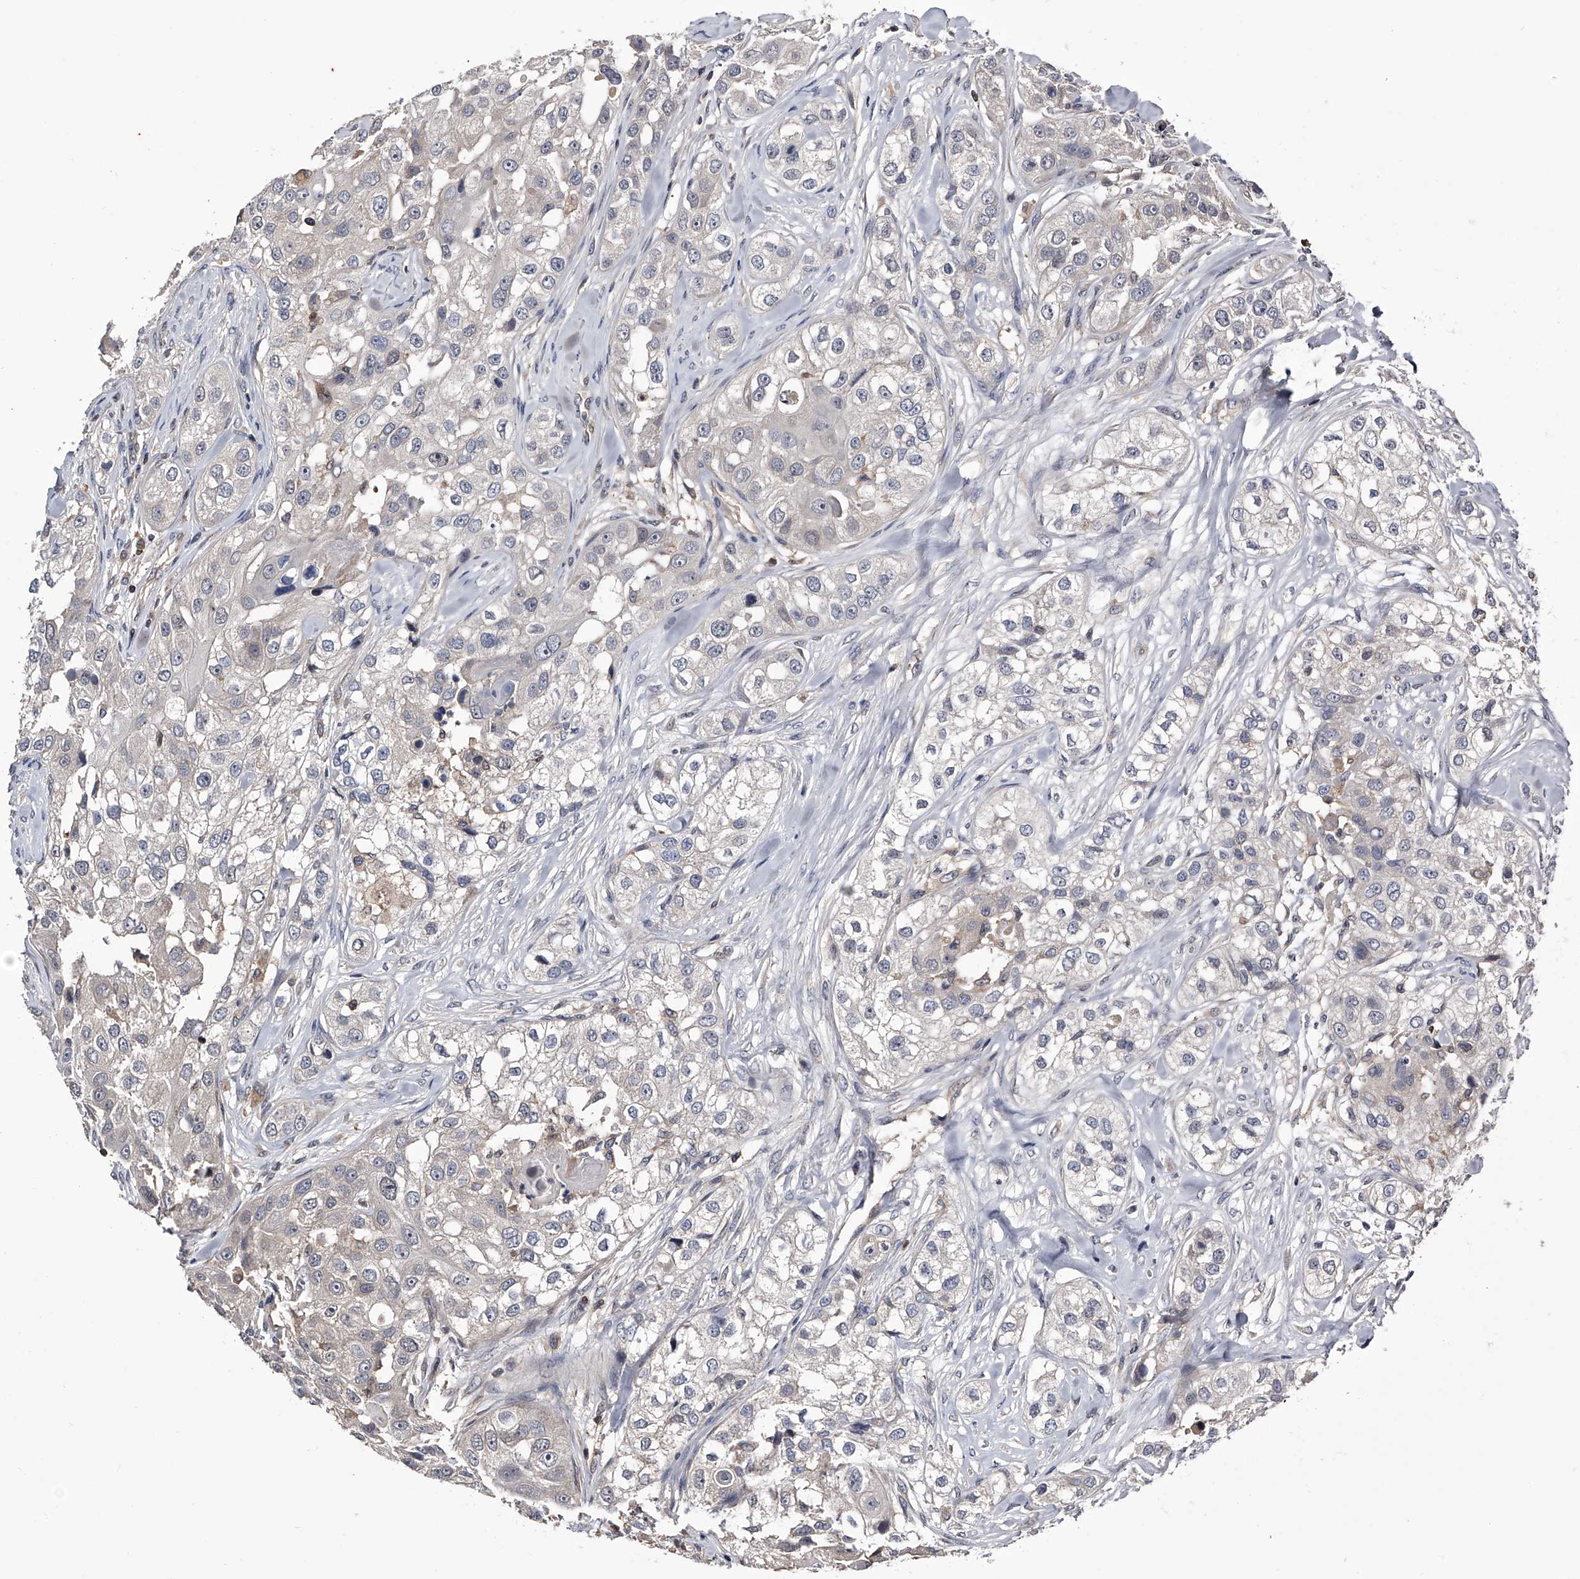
{"staining": {"intensity": "negative", "quantity": "none", "location": "none"}, "tissue": "head and neck cancer", "cell_type": "Tumor cells", "image_type": "cancer", "snomed": [{"axis": "morphology", "description": "Normal tissue, NOS"}, {"axis": "morphology", "description": "Squamous cell carcinoma, NOS"}, {"axis": "topography", "description": "Skeletal muscle"}, {"axis": "topography", "description": "Head-Neck"}], "caption": "The micrograph reveals no staining of tumor cells in head and neck cancer (squamous cell carcinoma).", "gene": "PAN3", "patient": {"sex": "male", "age": 51}}